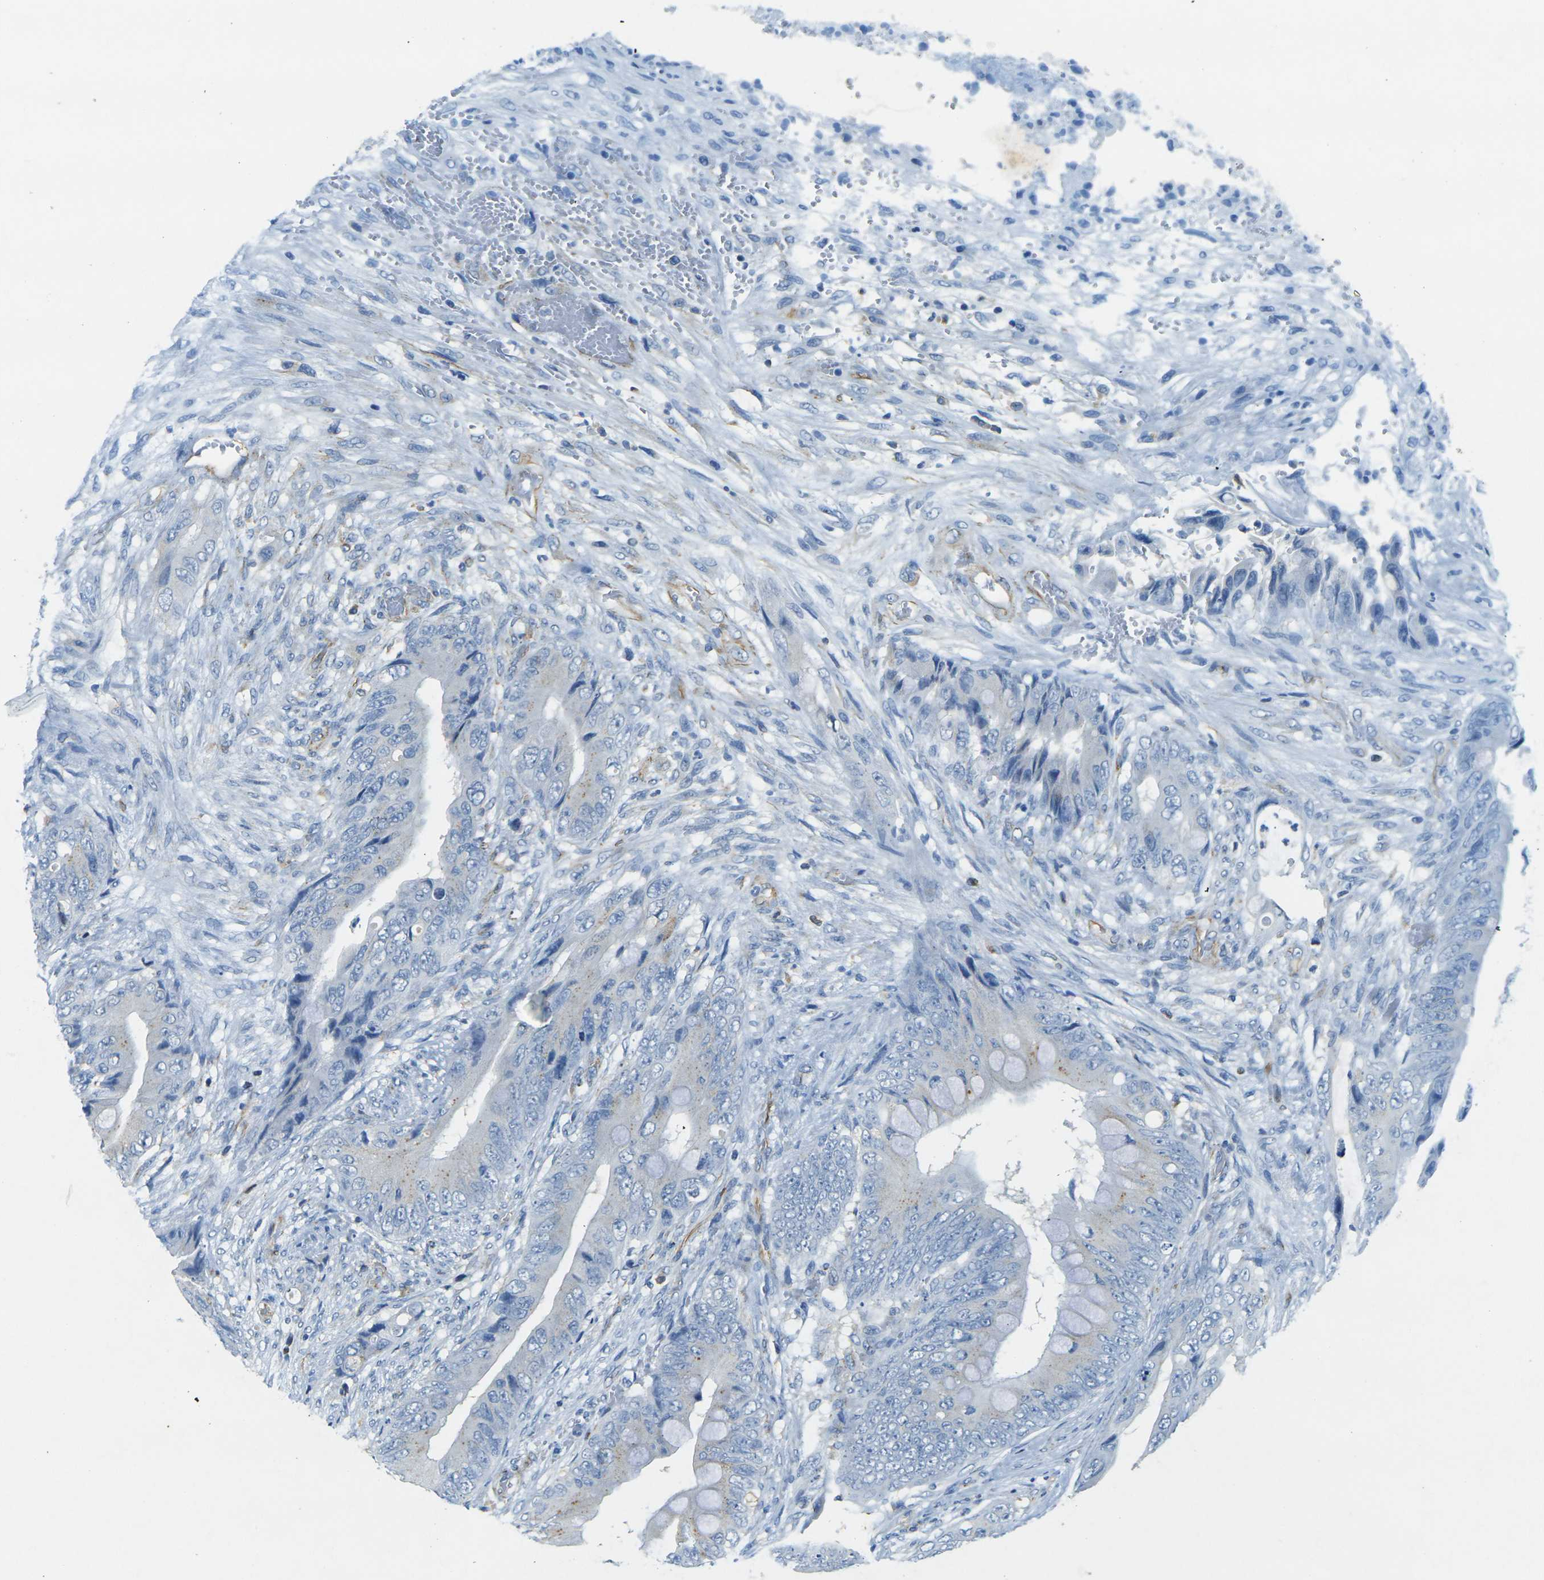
{"staining": {"intensity": "negative", "quantity": "none", "location": "none"}, "tissue": "colorectal cancer", "cell_type": "Tumor cells", "image_type": "cancer", "snomed": [{"axis": "morphology", "description": "Adenocarcinoma, NOS"}, {"axis": "topography", "description": "Rectum"}], "caption": "High power microscopy image of an immunohistochemistry (IHC) image of colorectal cancer, revealing no significant positivity in tumor cells.", "gene": "SORT1", "patient": {"sex": "female", "age": 77}}